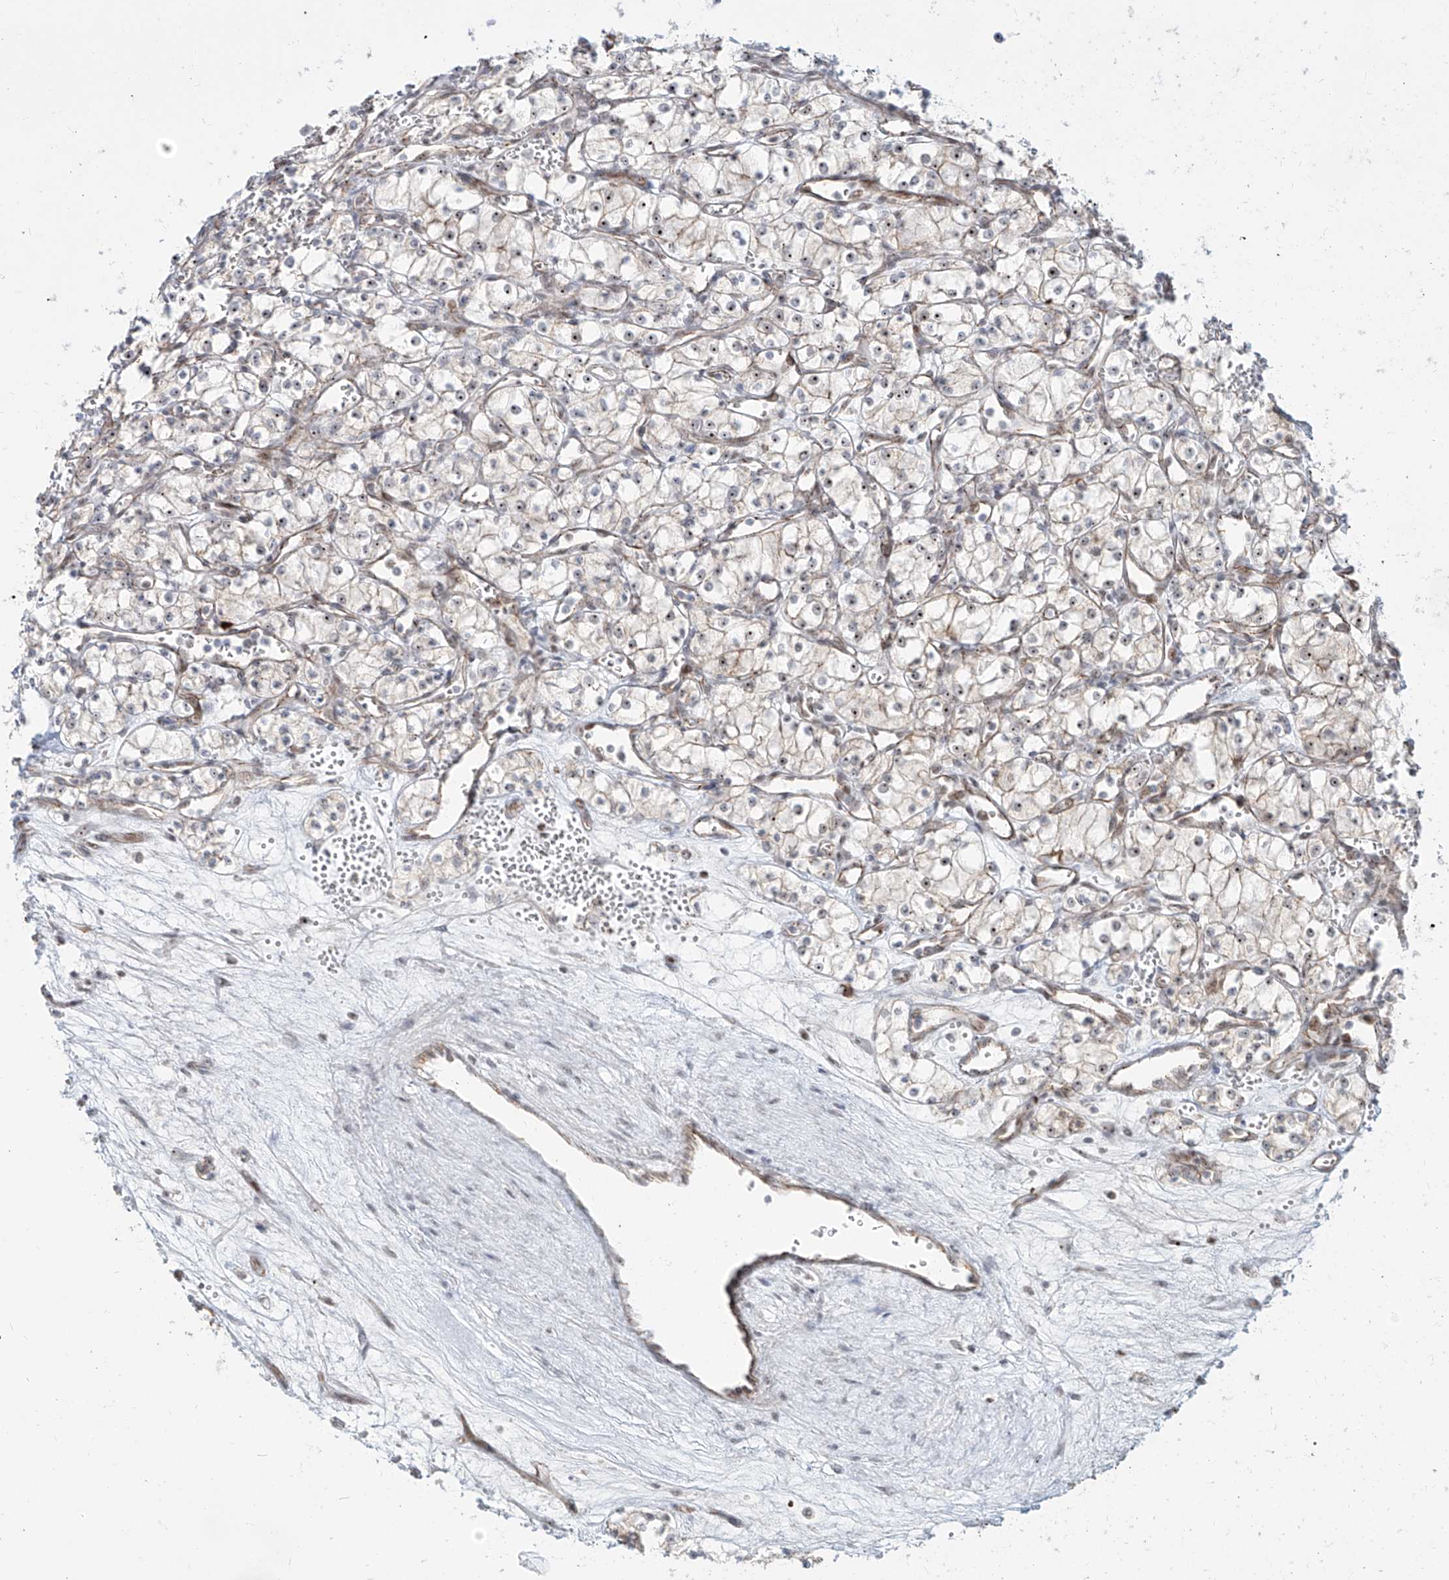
{"staining": {"intensity": "strong", "quantity": "<25%", "location": "nuclear"}, "tissue": "renal cancer", "cell_type": "Tumor cells", "image_type": "cancer", "snomed": [{"axis": "morphology", "description": "Adenocarcinoma, NOS"}, {"axis": "topography", "description": "Kidney"}], "caption": "Brown immunohistochemical staining in renal adenocarcinoma shows strong nuclear positivity in about <25% of tumor cells.", "gene": "ZNF710", "patient": {"sex": "male", "age": 59}}